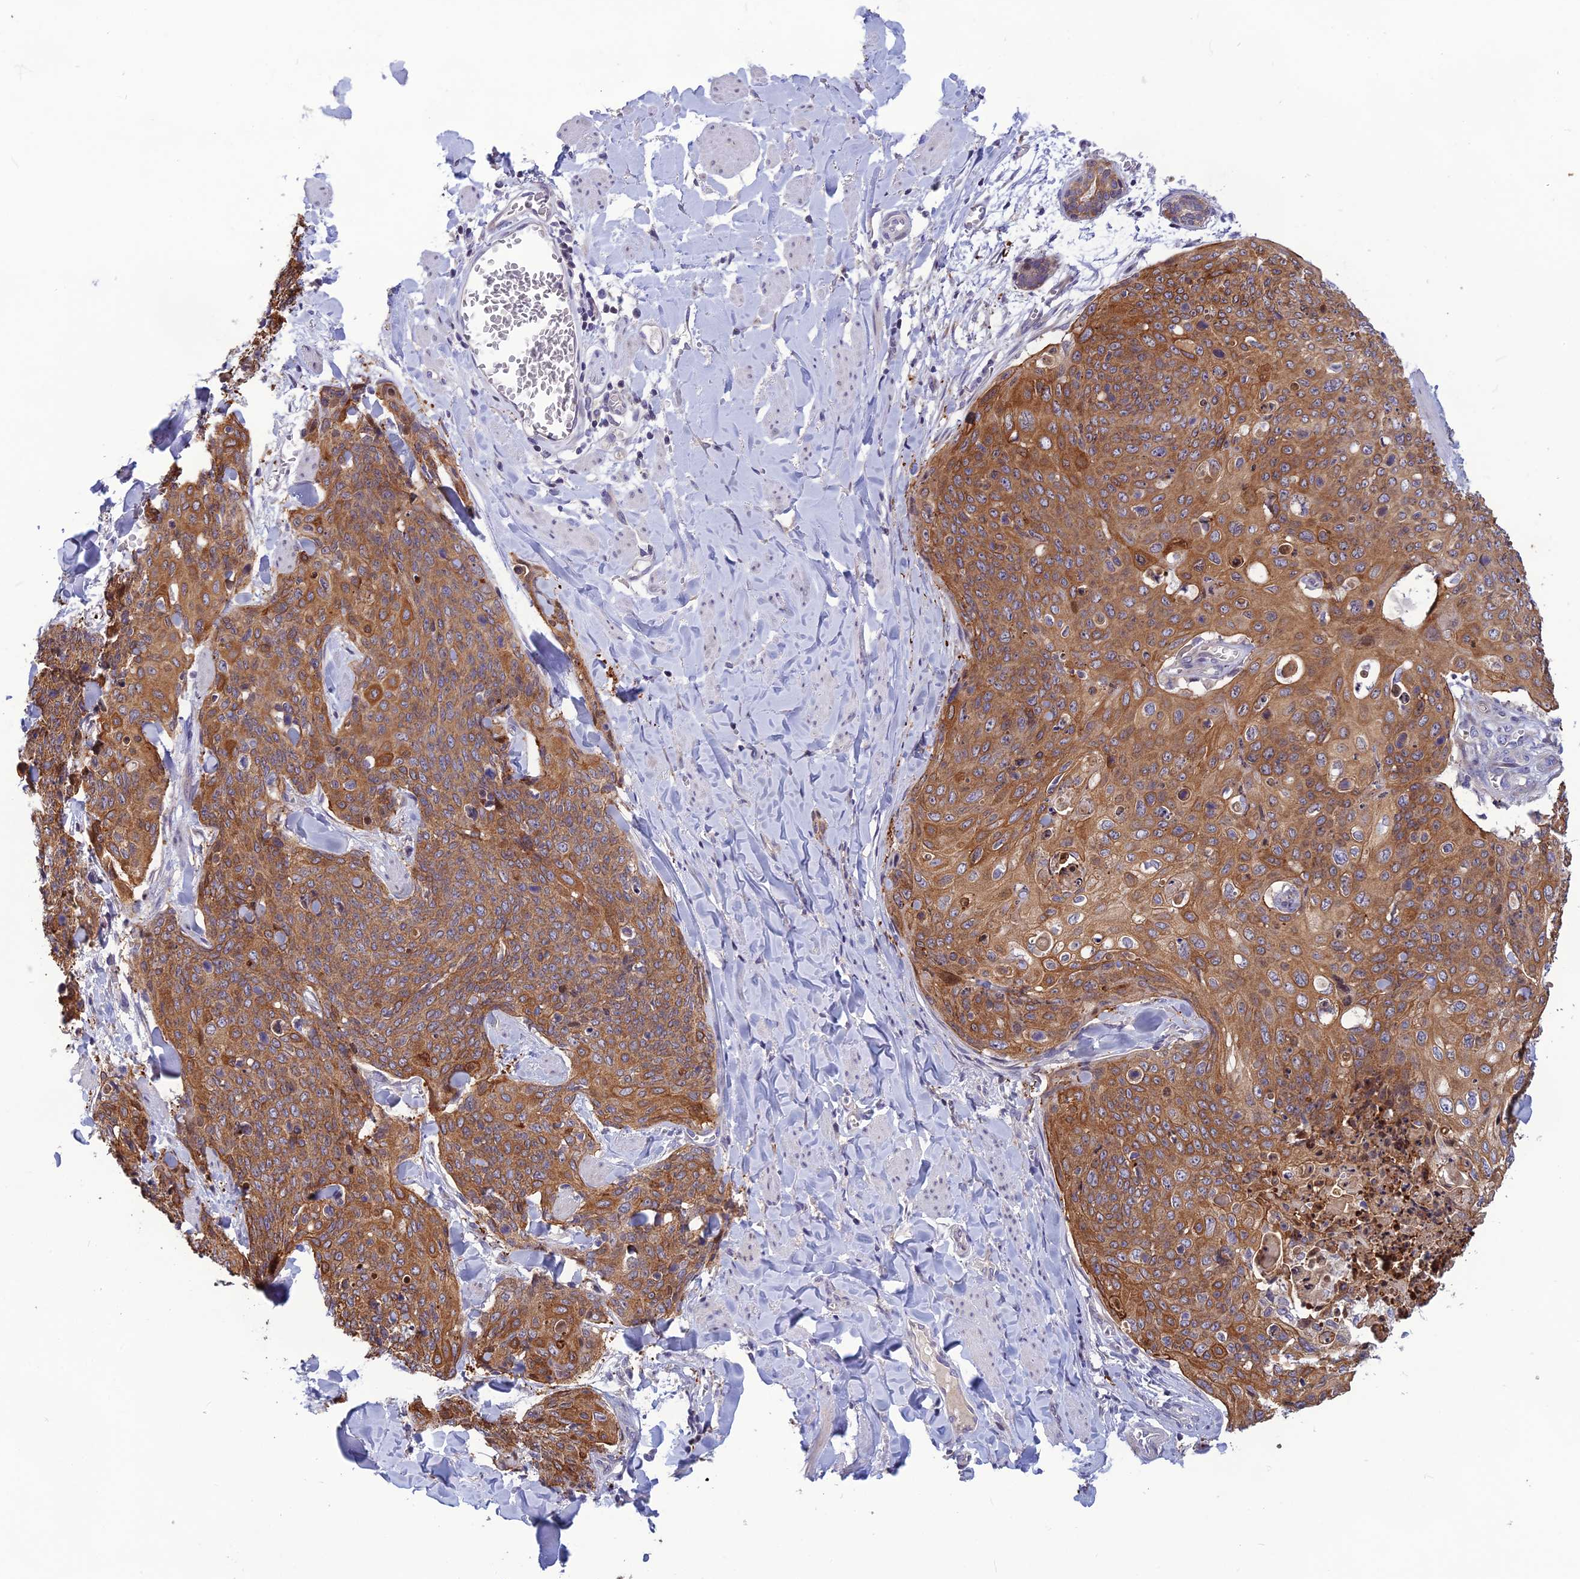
{"staining": {"intensity": "moderate", "quantity": ">75%", "location": "cytoplasmic/membranous"}, "tissue": "skin cancer", "cell_type": "Tumor cells", "image_type": "cancer", "snomed": [{"axis": "morphology", "description": "Squamous cell carcinoma, NOS"}, {"axis": "topography", "description": "Skin"}, {"axis": "topography", "description": "Vulva"}], "caption": "Immunohistochemistry (IHC) staining of skin cancer (squamous cell carcinoma), which demonstrates medium levels of moderate cytoplasmic/membranous expression in about >75% of tumor cells indicating moderate cytoplasmic/membranous protein staining. The staining was performed using DAB (3,3'-diaminobenzidine) (brown) for protein detection and nuclei were counterstained in hematoxylin (blue).", "gene": "TMEM134", "patient": {"sex": "female", "age": 85}}